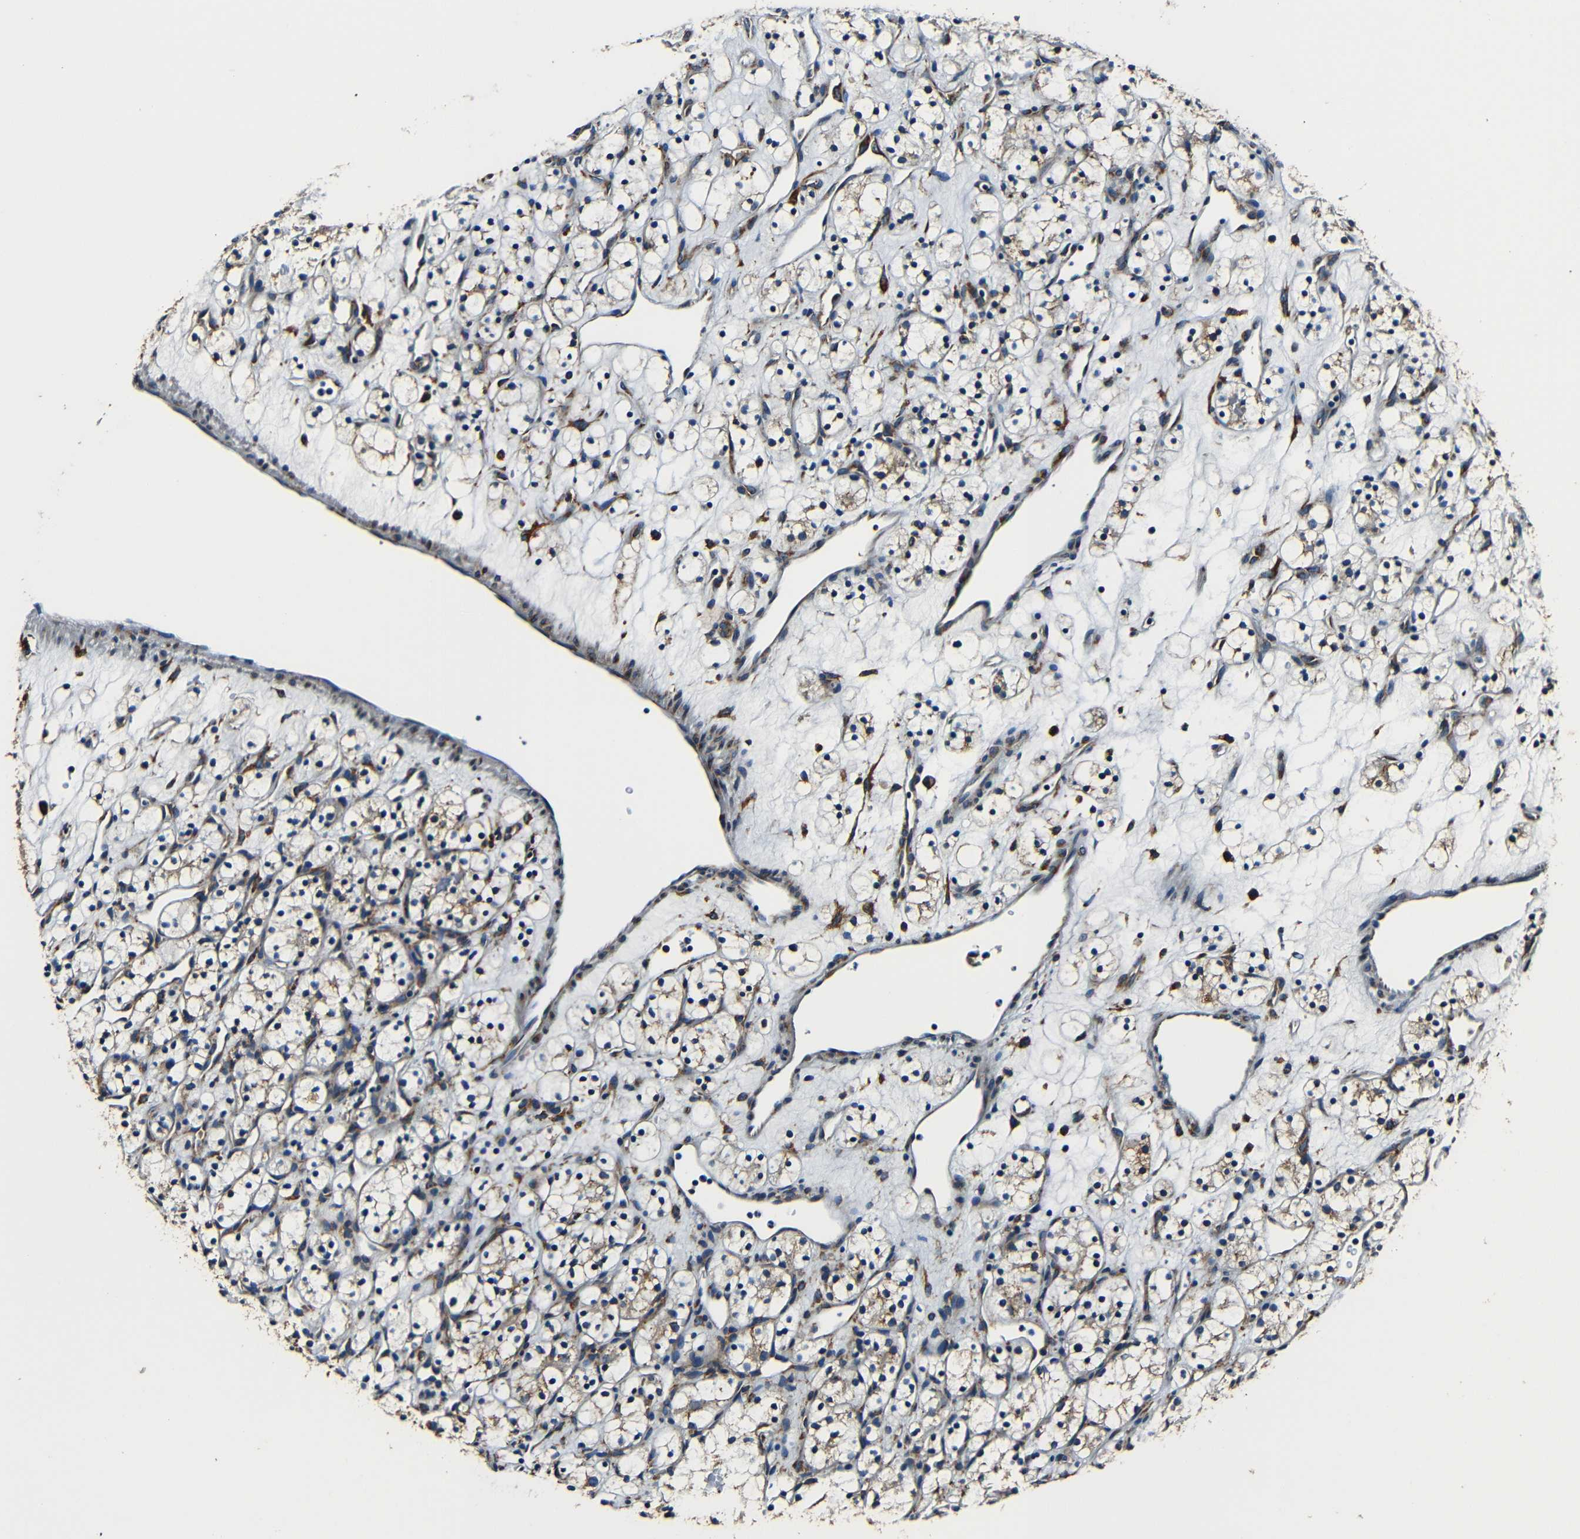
{"staining": {"intensity": "weak", "quantity": "<25%", "location": "cytoplasmic/membranous"}, "tissue": "renal cancer", "cell_type": "Tumor cells", "image_type": "cancer", "snomed": [{"axis": "morphology", "description": "Adenocarcinoma, NOS"}, {"axis": "topography", "description": "Kidney"}], "caption": "A histopathology image of human renal cancer is negative for staining in tumor cells.", "gene": "RRBP1", "patient": {"sex": "female", "age": 60}}